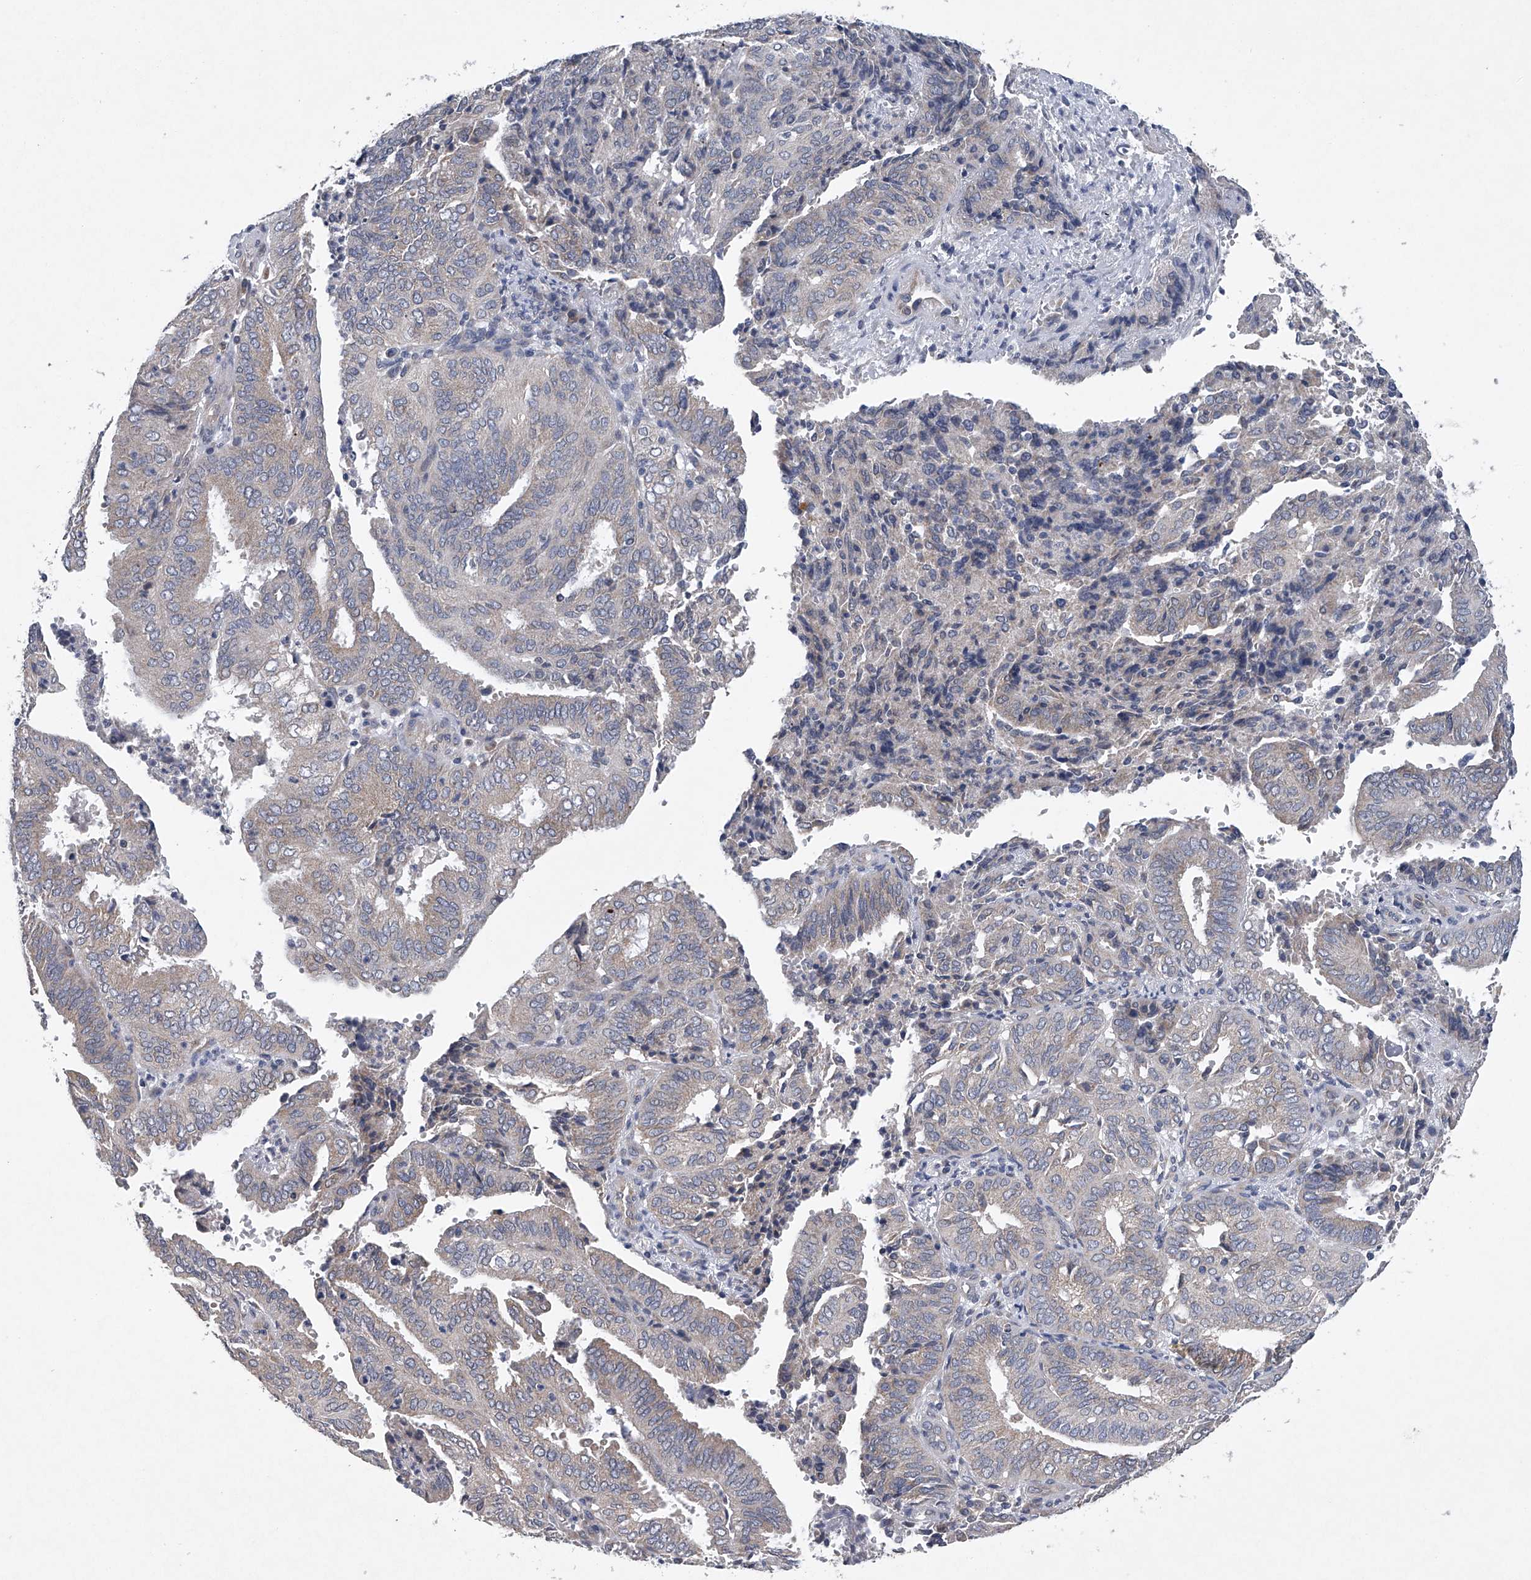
{"staining": {"intensity": "moderate", "quantity": "<25%", "location": "cytoplasmic/membranous"}, "tissue": "endometrial cancer", "cell_type": "Tumor cells", "image_type": "cancer", "snomed": [{"axis": "morphology", "description": "Adenocarcinoma, NOS"}, {"axis": "topography", "description": "Uterus"}], "caption": "Immunohistochemistry (IHC) image of neoplastic tissue: adenocarcinoma (endometrial) stained using IHC demonstrates low levels of moderate protein expression localized specifically in the cytoplasmic/membranous of tumor cells, appearing as a cytoplasmic/membranous brown color.", "gene": "RNF5", "patient": {"sex": "female", "age": 60}}